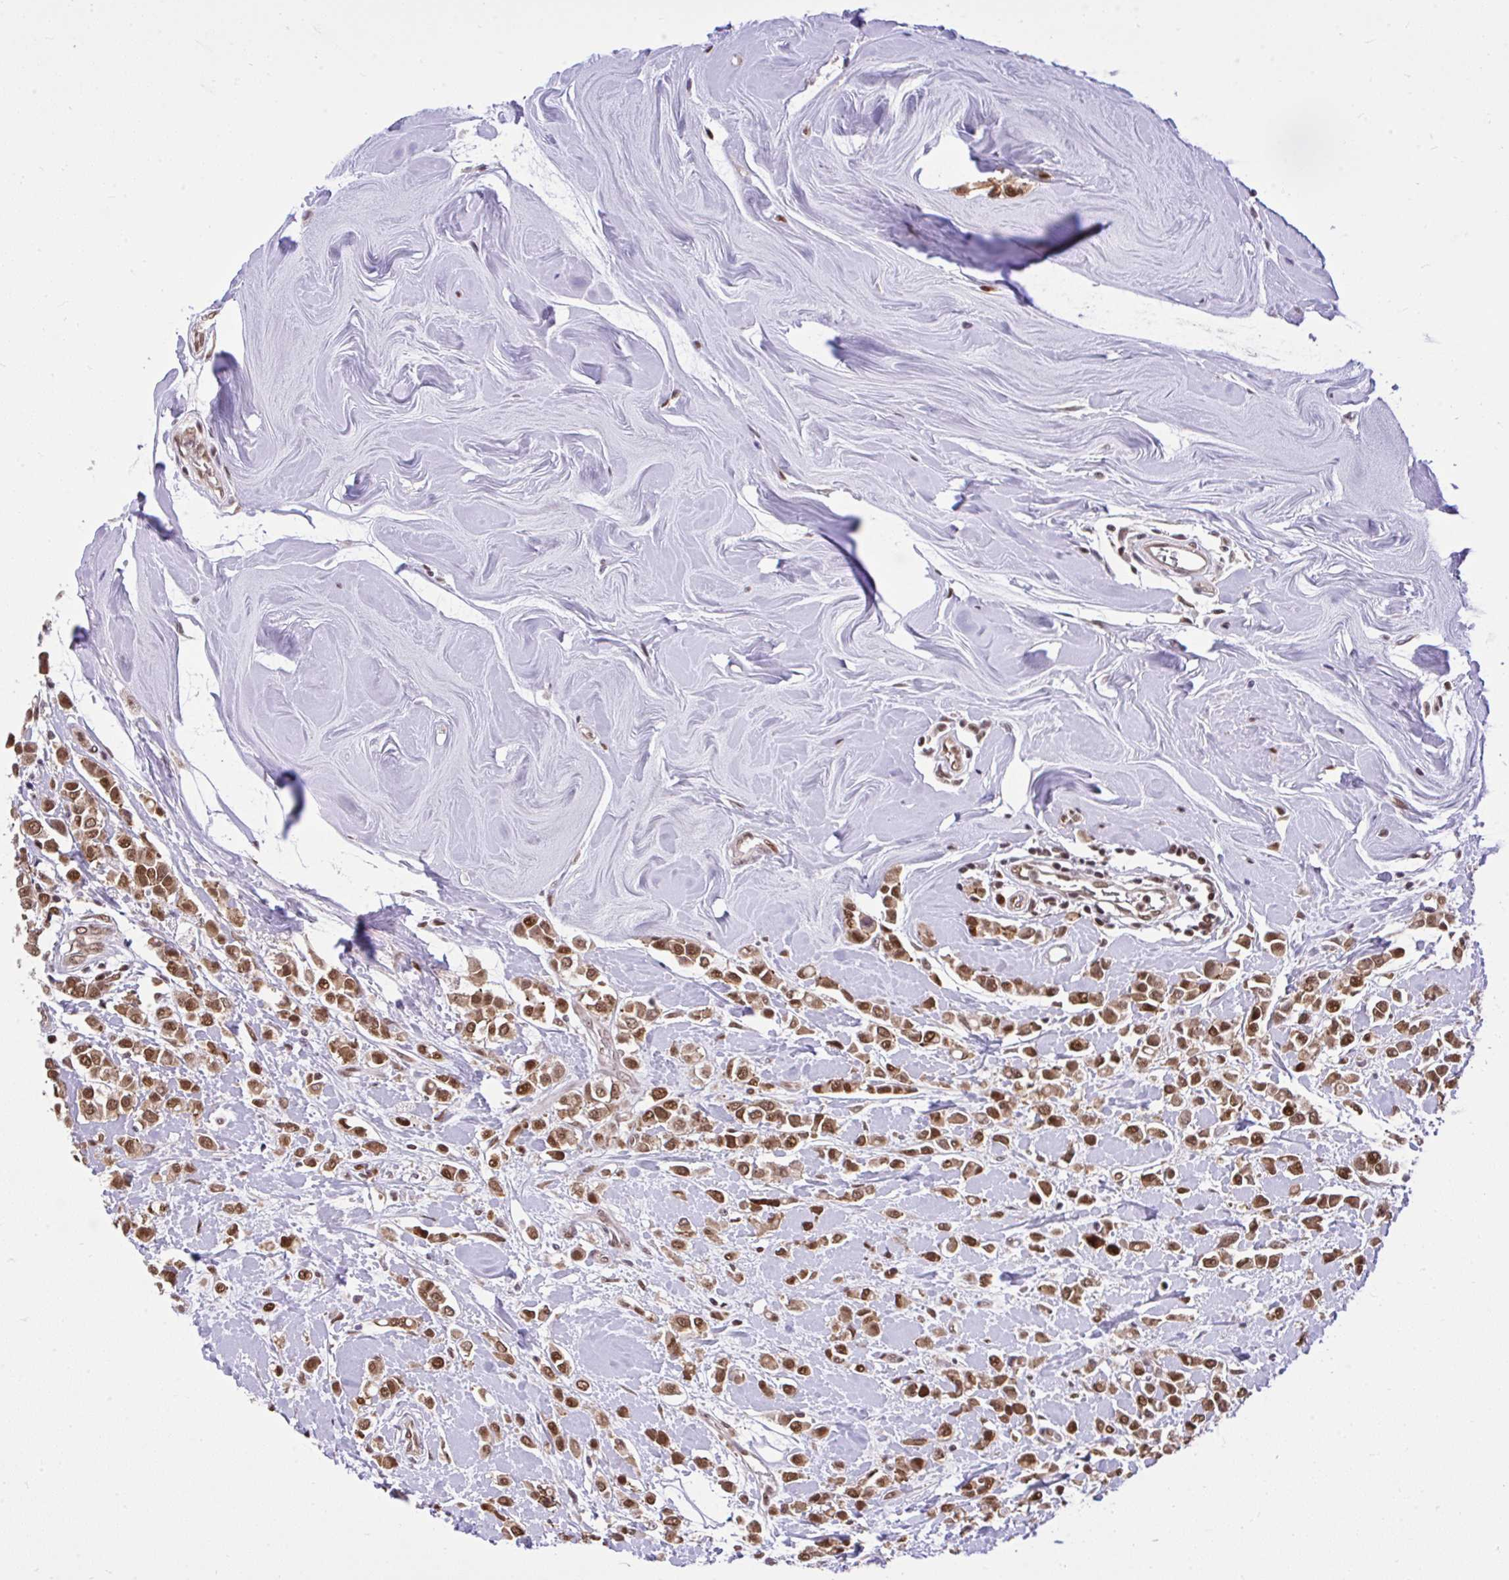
{"staining": {"intensity": "moderate", "quantity": ">75%", "location": "cytoplasmic/membranous,nuclear"}, "tissue": "breast cancer", "cell_type": "Tumor cells", "image_type": "cancer", "snomed": [{"axis": "morphology", "description": "Lobular carcinoma"}, {"axis": "topography", "description": "Breast"}], "caption": "Protein analysis of breast cancer tissue shows moderate cytoplasmic/membranous and nuclear staining in about >75% of tumor cells.", "gene": "GLIS3", "patient": {"sex": "female", "age": 68}}